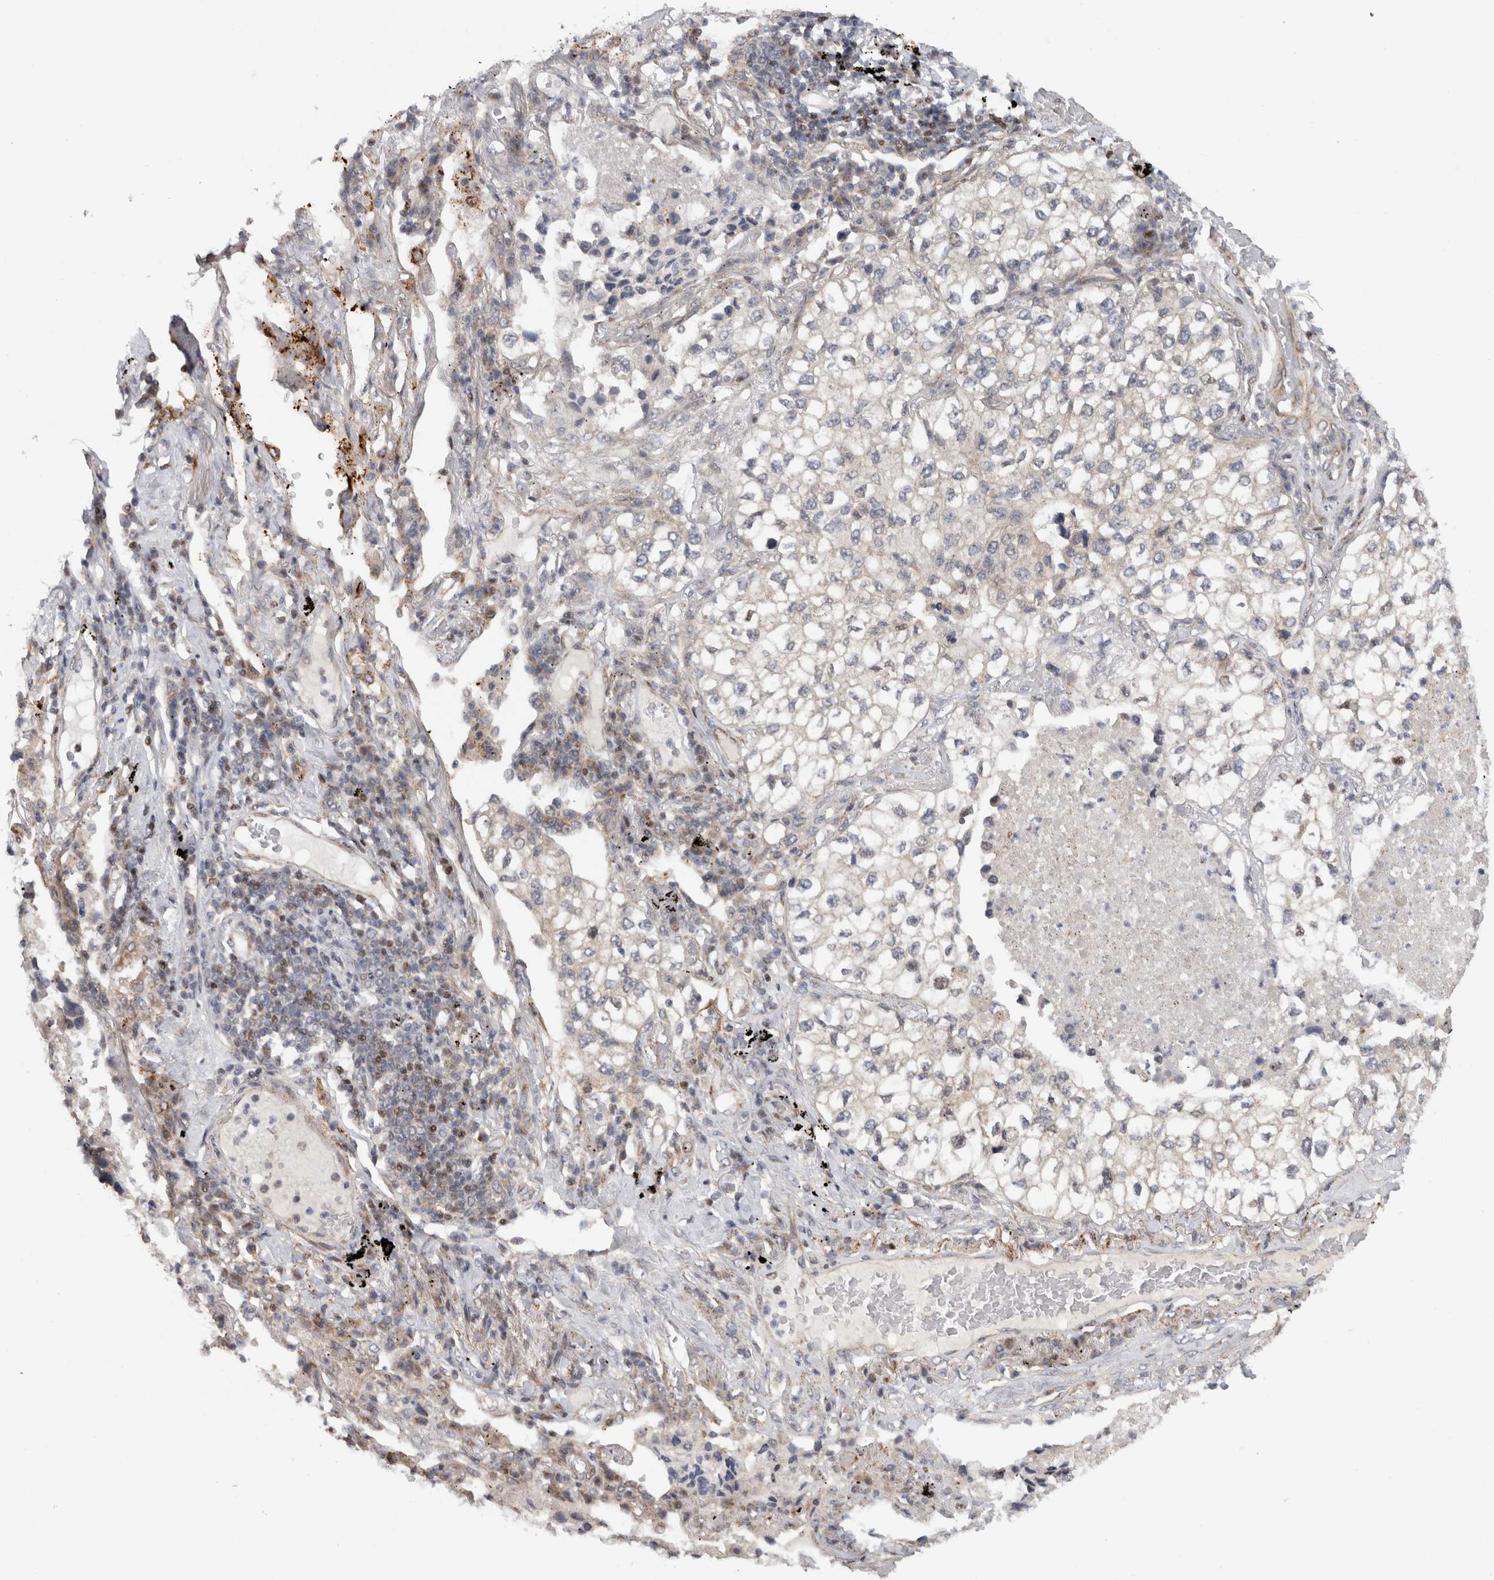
{"staining": {"intensity": "negative", "quantity": "none", "location": "none"}, "tissue": "lung cancer", "cell_type": "Tumor cells", "image_type": "cancer", "snomed": [{"axis": "morphology", "description": "Adenocarcinoma, NOS"}, {"axis": "topography", "description": "Lung"}], "caption": "A histopathology image of lung cancer (adenocarcinoma) stained for a protein shows no brown staining in tumor cells. (DAB immunohistochemistry visualized using brightfield microscopy, high magnification).", "gene": "KDM8", "patient": {"sex": "male", "age": 63}}